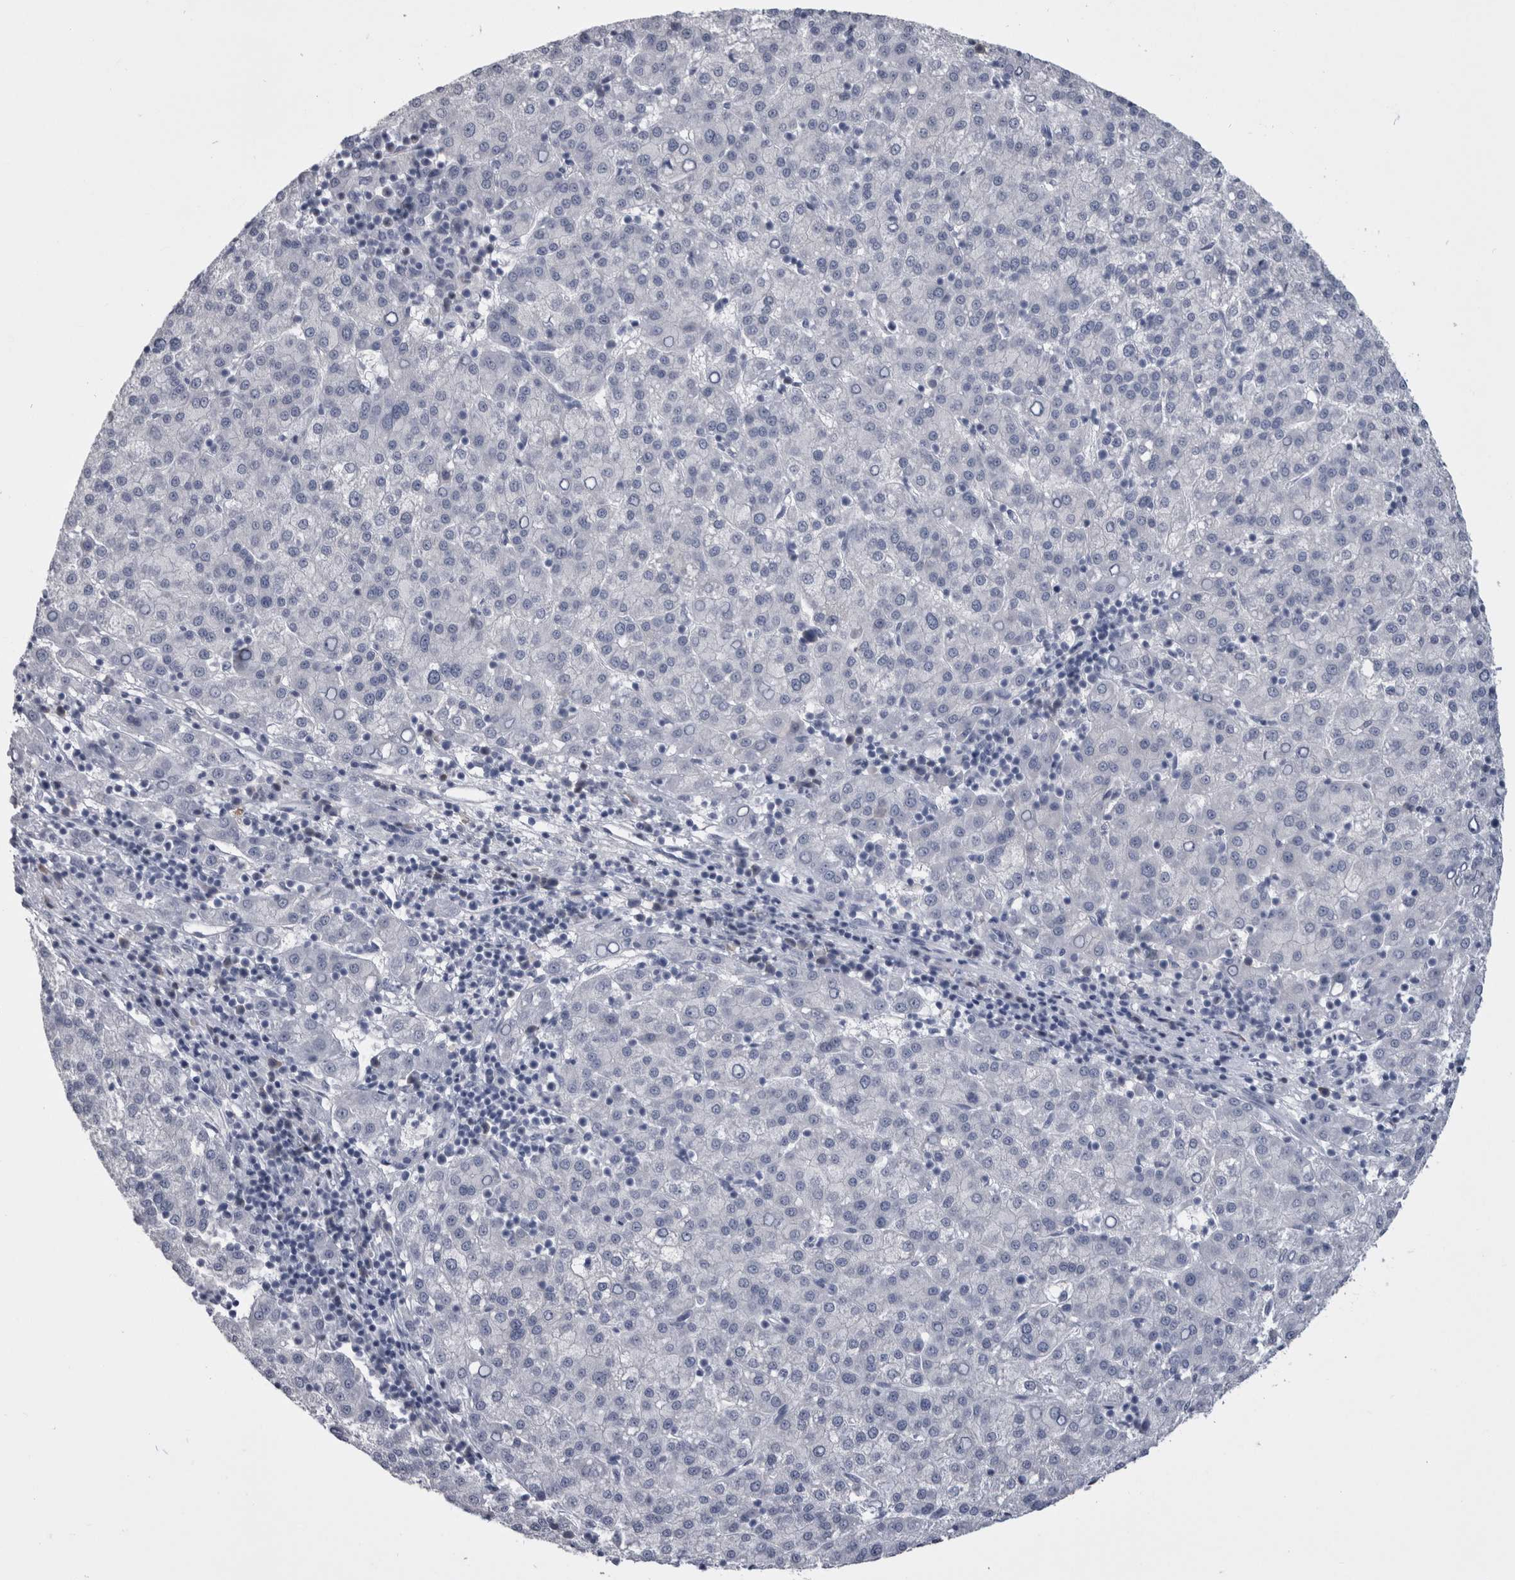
{"staining": {"intensity": "negative", "quantity": "none", "location": "none"}, "tissue": "liver cancer", "cell_type": "Tumor cells", "image_type": "cancer", "snomed": [{"axis": "morphology", "description": "Carcinoma, Hepatocellular, NOS"}, {"axis": "topography", "description": "Liver"}], "caption": "This is a photomicrograph of IHC staining of liver cancer, which shows no expression in tumor cells. (Brightfield microscopy of DAB (3,3'-diaminobenzidine) IHC at high magnification).", "gene": "PAX5", "patient": {"sex": "female", "age": 58}}